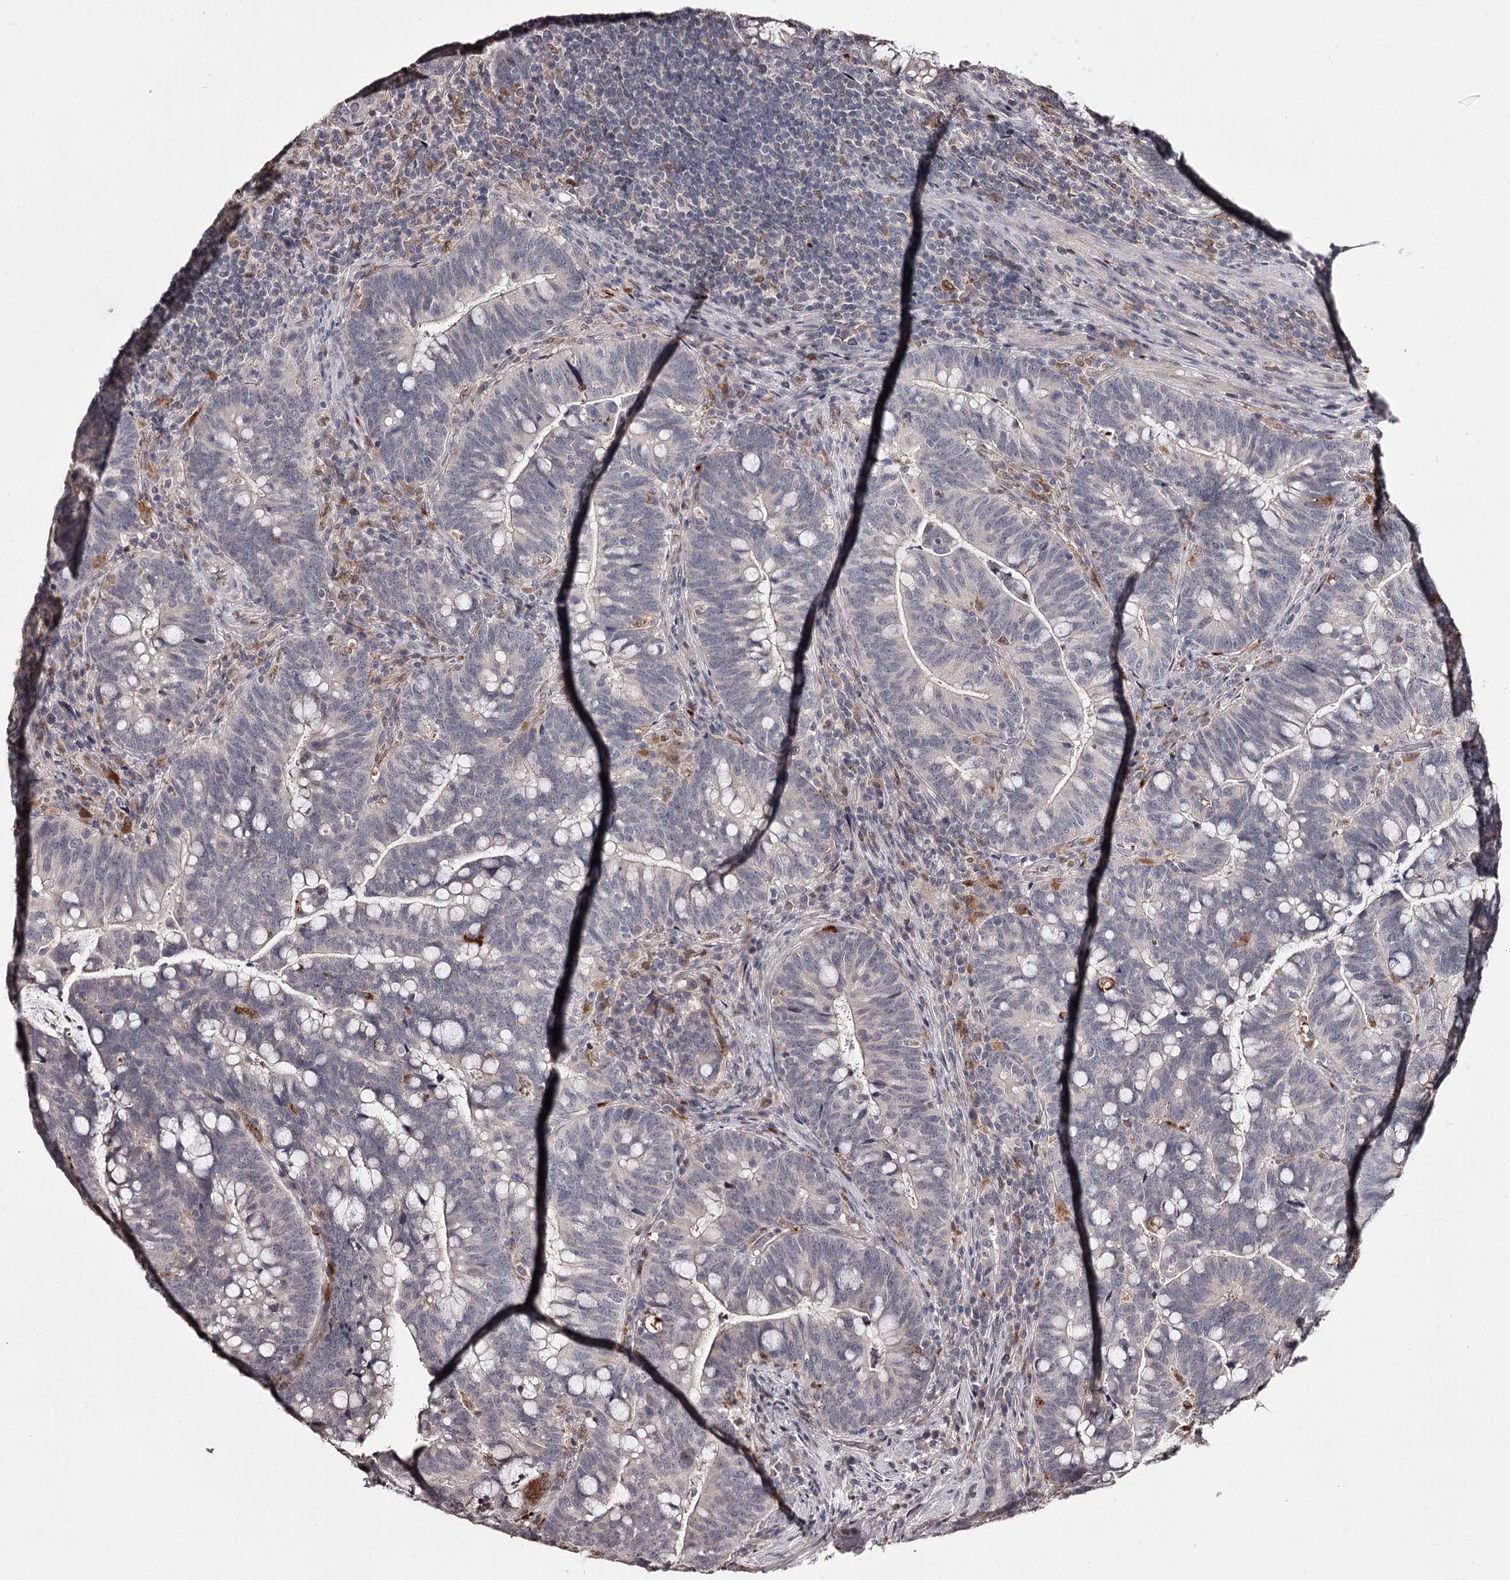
{"staining": {"intensity": "negative", "quantity": "none", "location": "none"}, "tissue": "colorectal cancer", "cell_type": "Tumor cells", "image_type": "cancer", "snomed": [{"axis": "morphology", "description": "Normal tissue, NOS"}, {"axis": "morphology", "description": "Adenocarcinoma, NOS"}, {"axis": "topography", "description": "Colon"}], "caption": "Human colorectal cancer stained for a protein using IHC demonstrates no positivity in tumor cells.", "gene": "SLC32A1", "patient": {"sex": "female", "age": 66}}